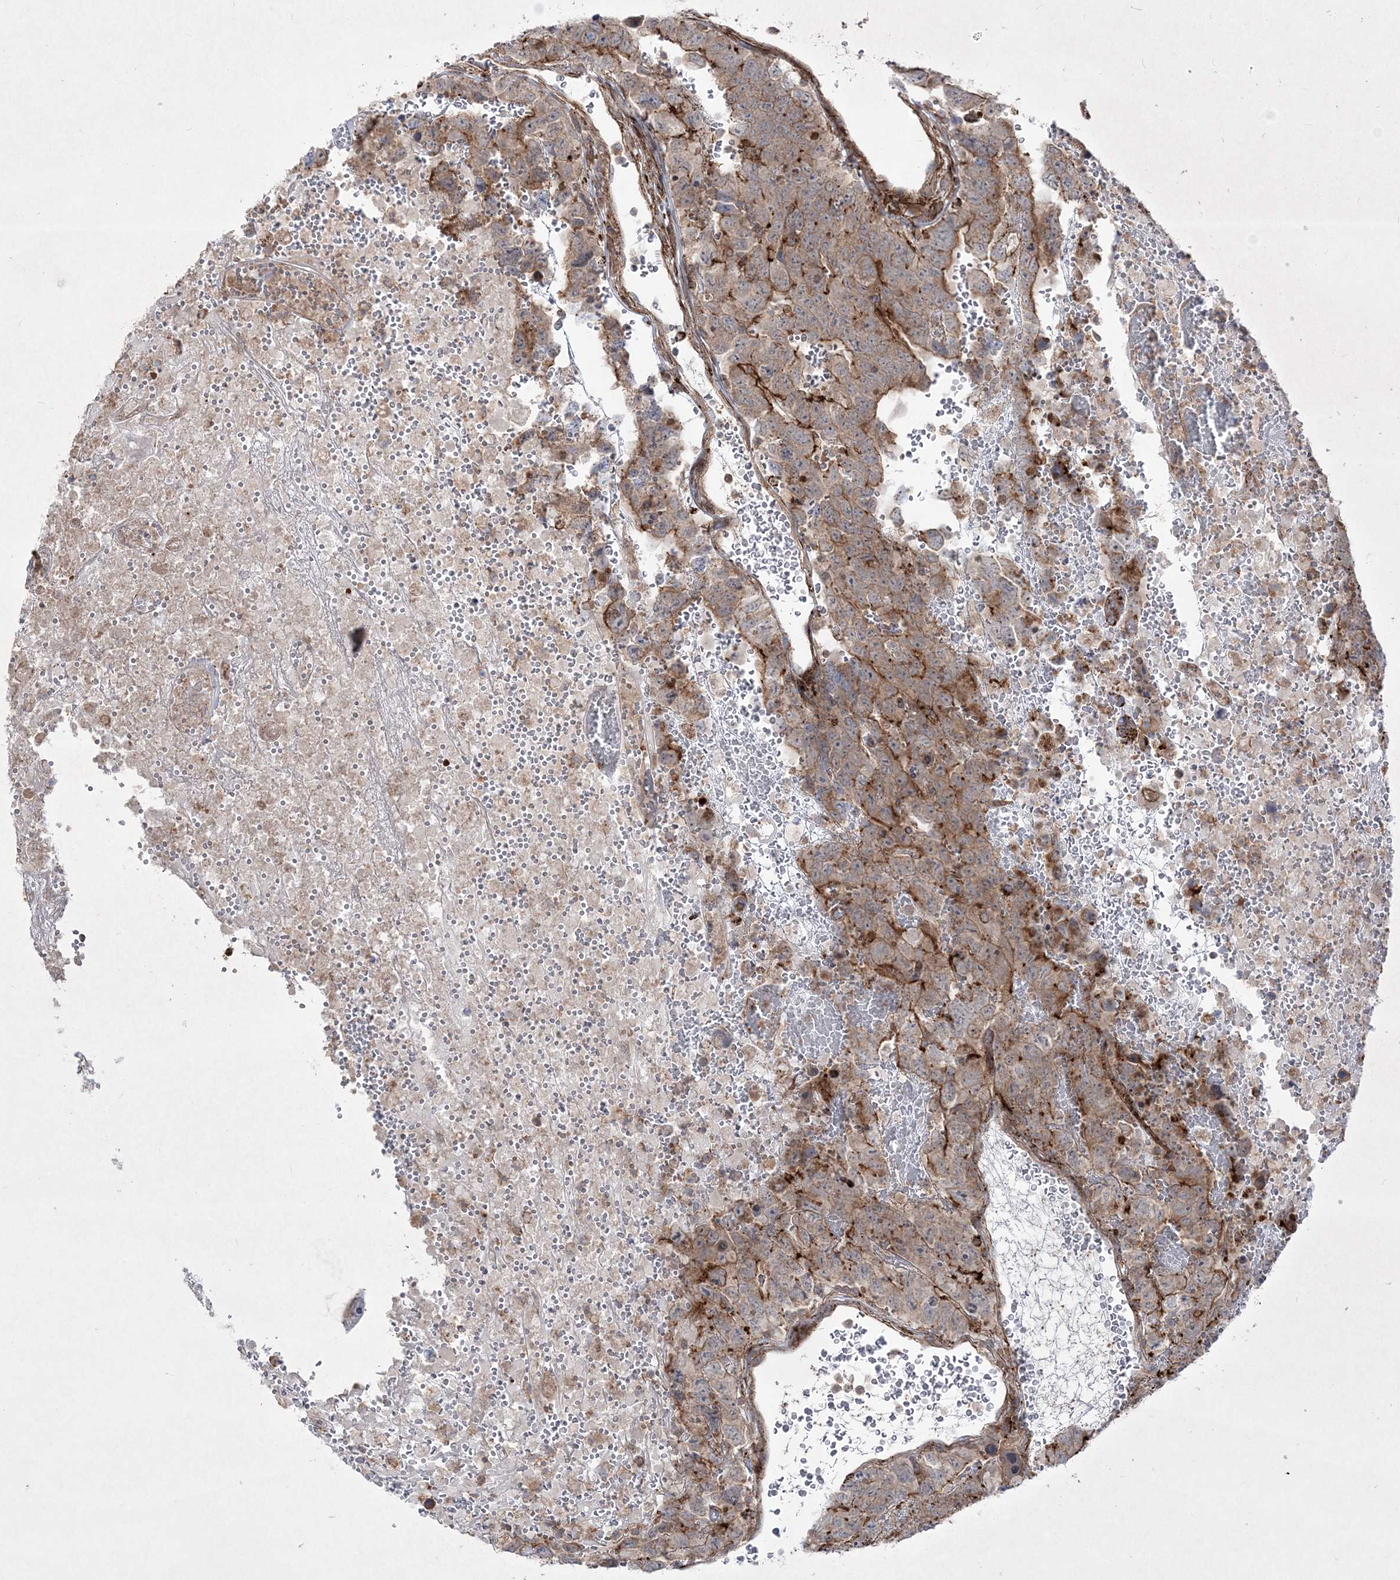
{"staining": {"intensity": "moderate", "quantity": "25%-75%", "location": "cytoplasmic/membranous"}, "tissue": "testis cancer", "cell_type": "Tumor cells", "image_type": "cancer", "snomed": [{"axis": "morphology", "description": "Carcinoma, Embryonal, NOS"}, {"axis": "topography", "description": "Testis"}], "caption": "A brown stain highlights moderate cytoplasmic/membranous expression of a protein in testis cancer (embryonal carcinoma) tumor cells.", "gene": "RICTOR", "patient": {"sex": "male", "age": 45}}